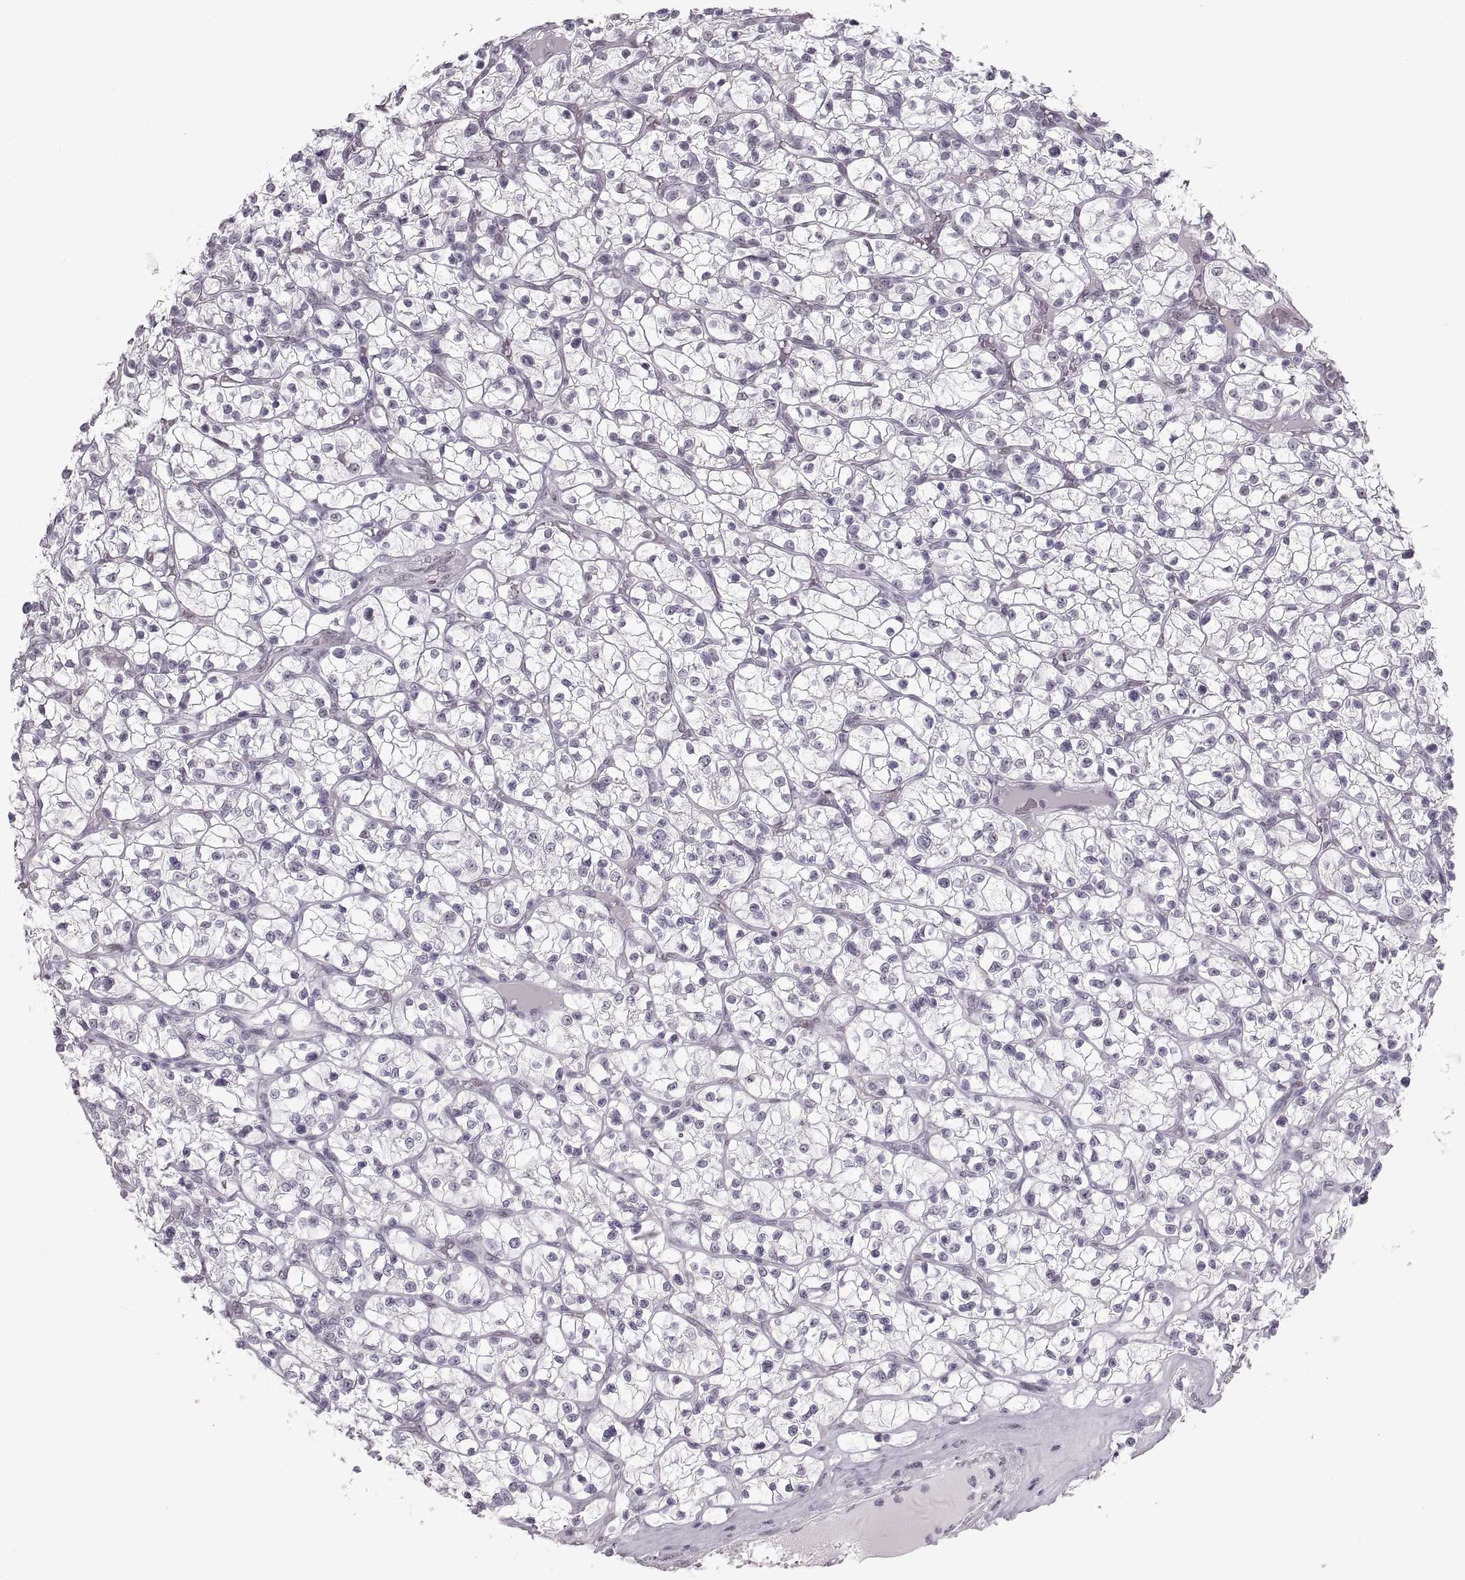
{"staining": {"intensity": "negative", "quantity": "none", "location": "none"}, "tissue": "renal cancer", "cell_type": "Tumor cells", "image_type": "cancer", "snomed": [{"axis": "morphology", "description": "Adenocarcinoma, NOS"}, {"axis": "topography", "description": "Kidney"}], "caption": "Immunohistochemistry histopathology image of neoplastic tissue: human renal adenocarcinoma stained with DAB (3,3'-diaminobenzidine) displays no significant protein positivity in tumor cells.", "gene": "NANOS3", "patient": {"sex": "female", "age": 64}}